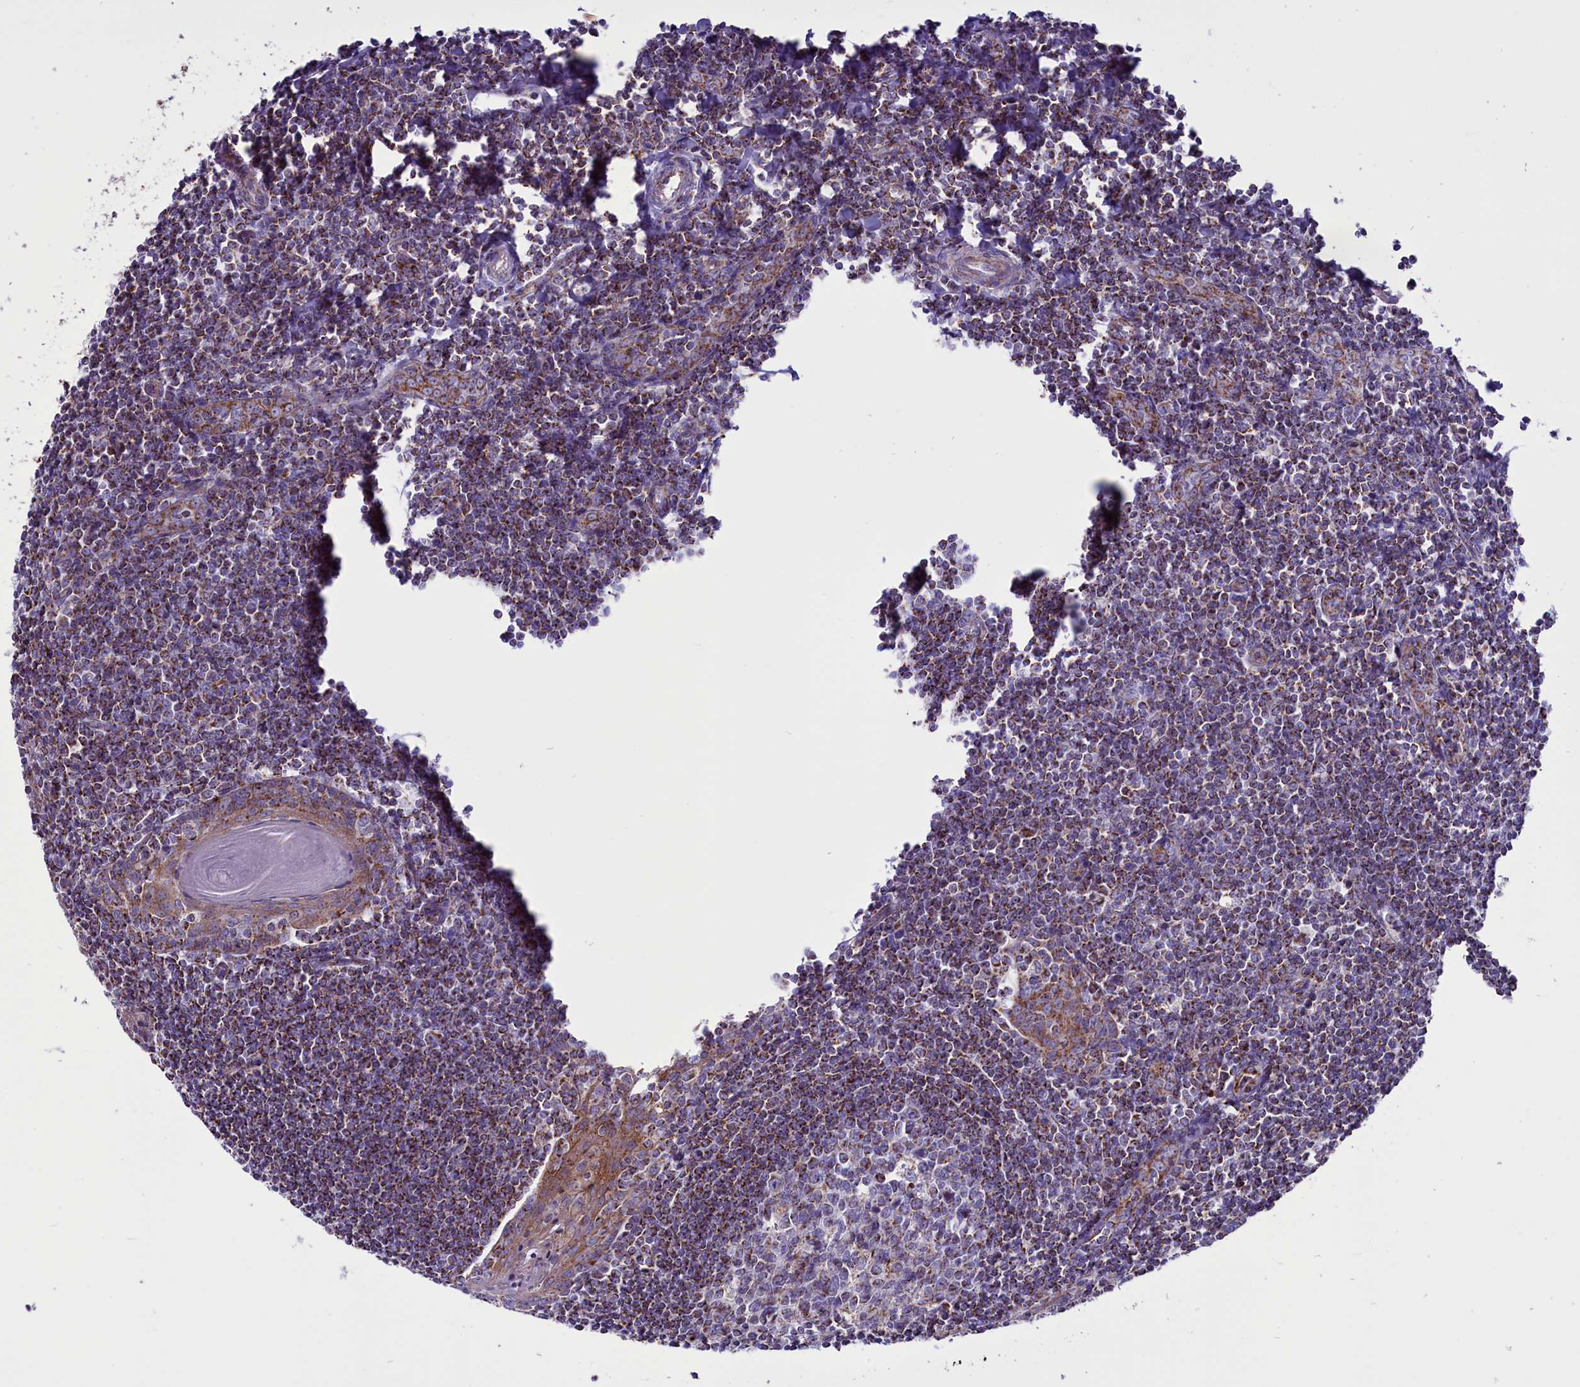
{"staining": {"intensity": "moderate", "quantity": "25%-75%", "location": "cytoplasmic/membranous"}, "tissue": "tonsil", "cell_type": "Germinal center cells", "image_type": "normal", "snomed": [{"axis": "morphology", "description": "Normal tissue, NOS"}, {"axis": "topography", "description": "Tonsil"}], "caption": "Moderate cytoplasmic/membranous protein positivity is appreciated in approximately 25%-75% of germinal center cells in tonsil.", "gene": "ICA1L", "patient": {"sex": "male", "age": 27}}